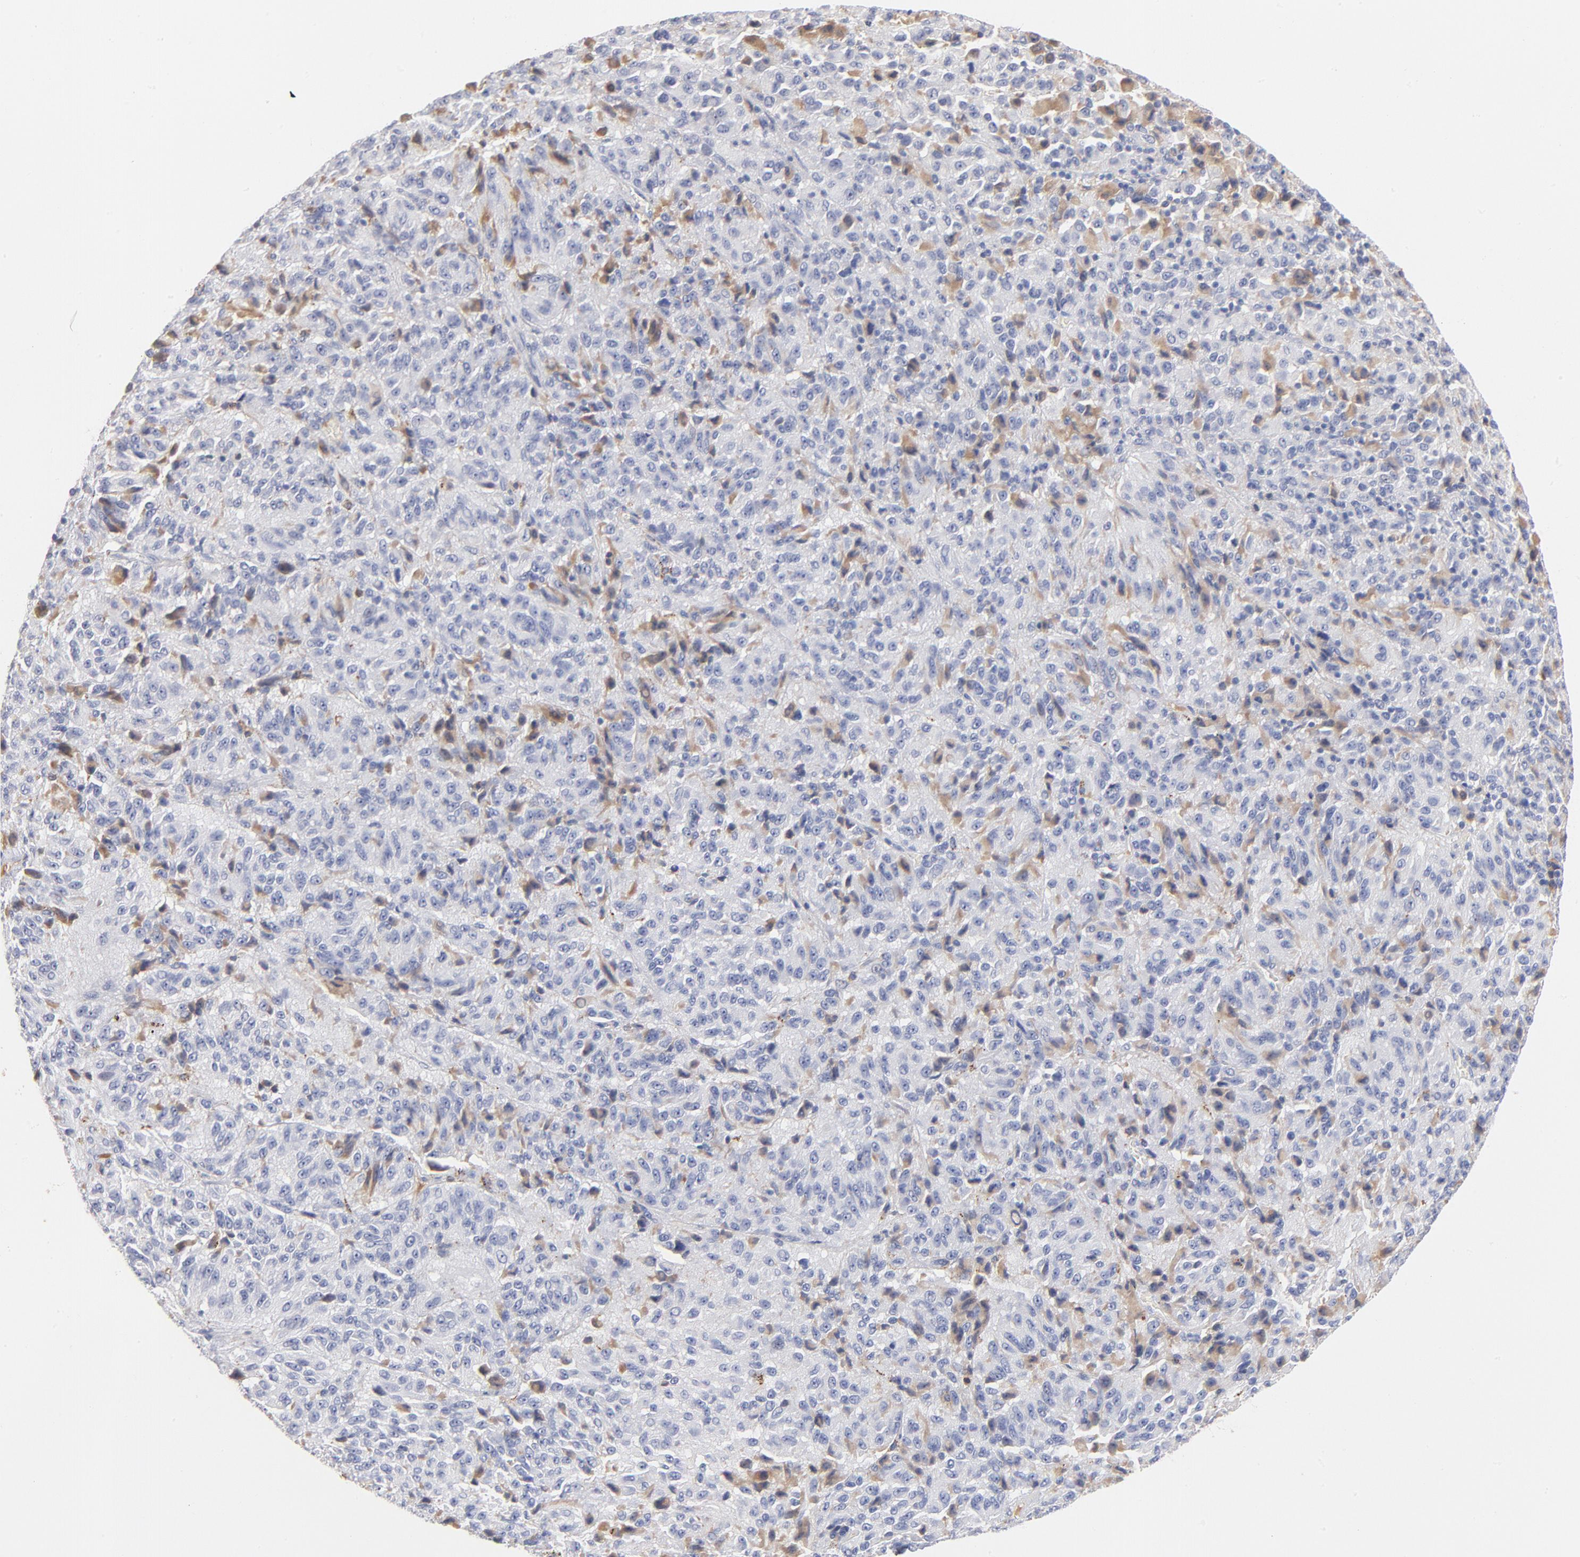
{"staining": {"intensity": "negative", "quantity": "none", "location": "none"}, "tissue": "melanoma", "cell_type": "Tumor cells", "image_type": "cancer", "snomed": [{"axis": "morphology", "description": "Malignant melanoma, Metastatic site"}, {"axis": "topography", "description": "Lung"}], "caption": "Human malignant melanoma (metastatic site) stained for a protein using immunohistochemistry displays no staining in tumor cells.", "gene": "C3", "patient": {"sex": "male", "age": 64}}